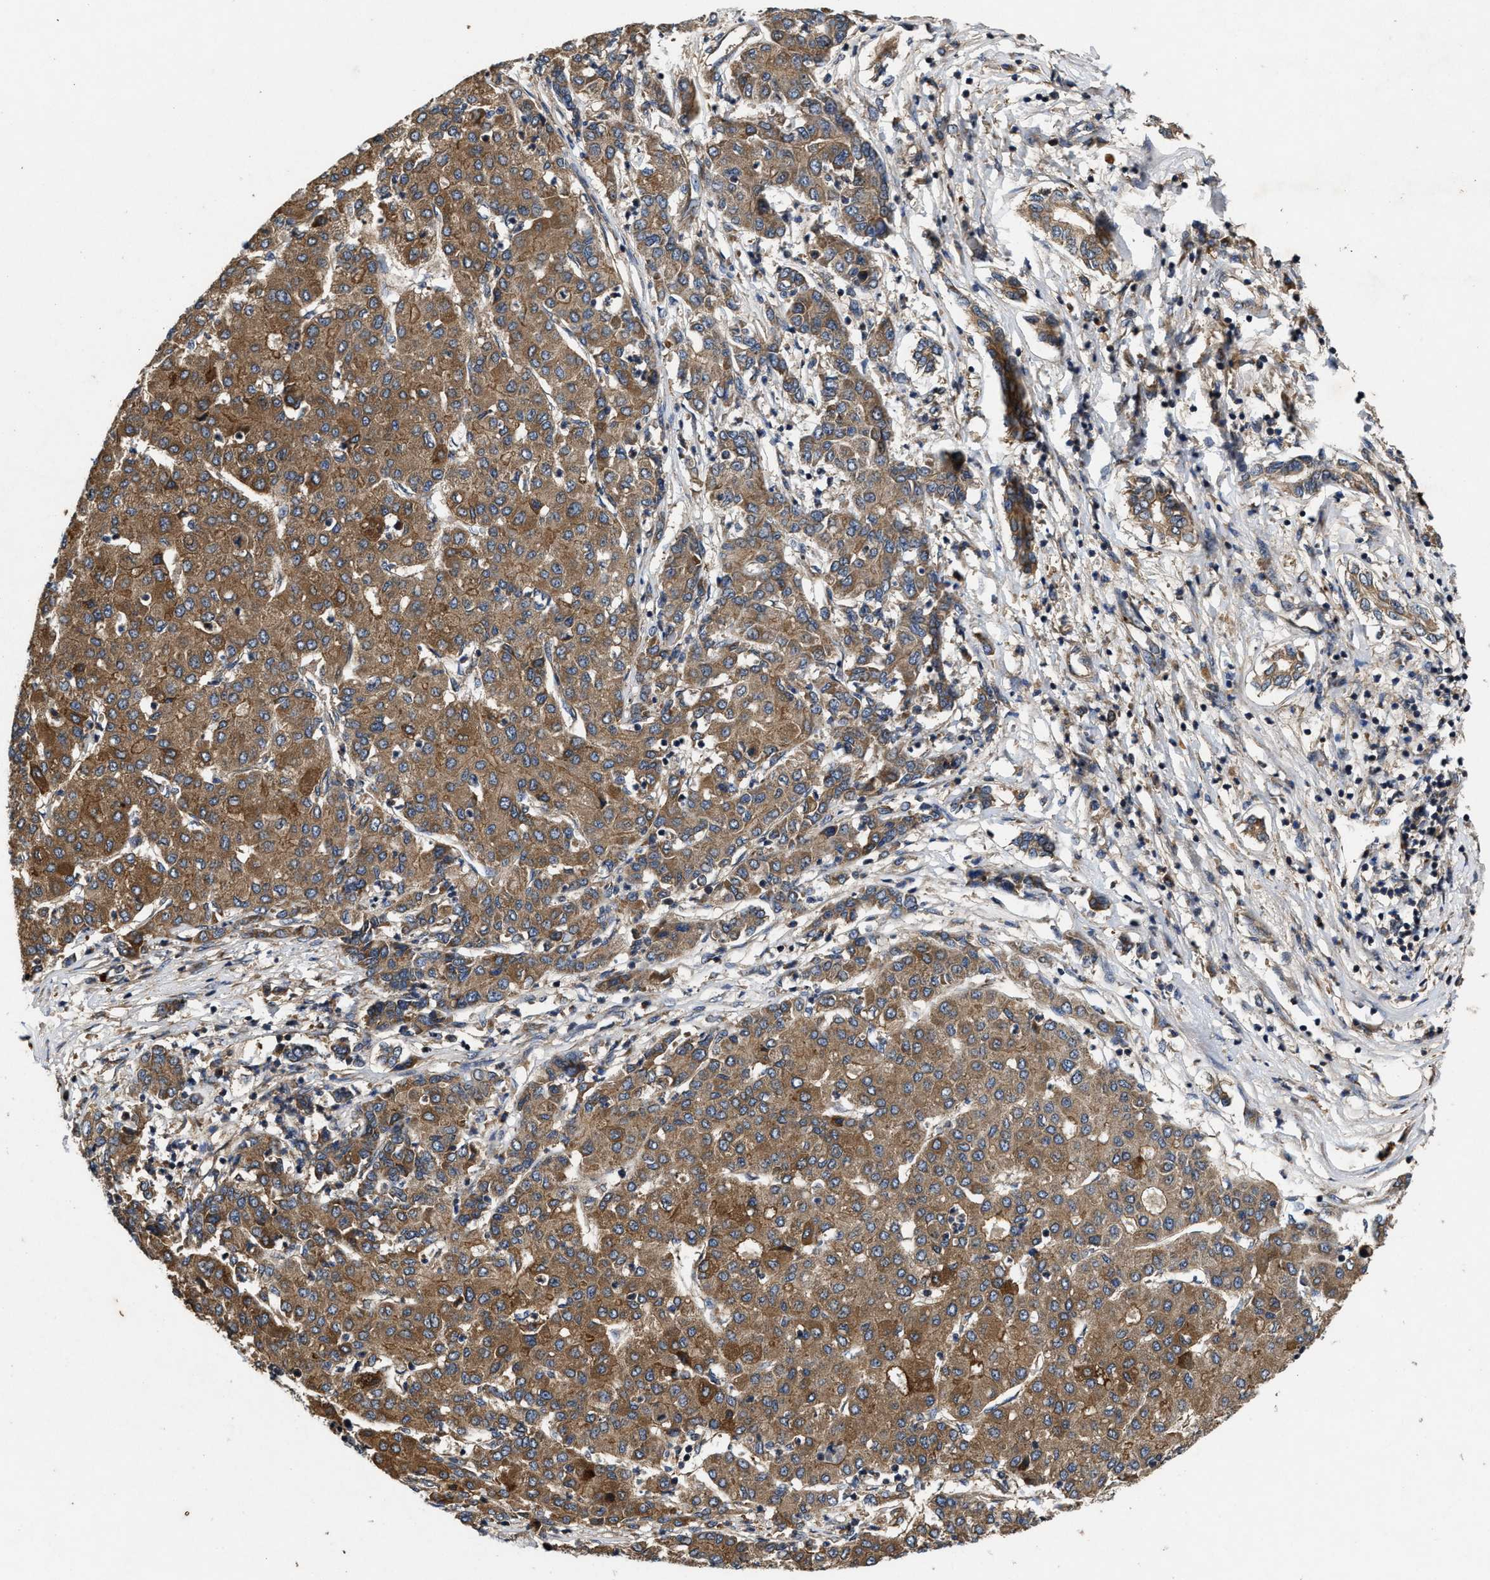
{"staining": {"intensity": "moderate", "quantity": ">75%", "location": "cytoplasmic/membranous"}, "tissue": "liver cancer", "cell_type": "Tumor cells", "image_type": "cancer", "snomed": [{"axis": "morphology", "description": "Carcinoma, Hepatocellular, NOS"}, {"axis": "topography", "description": "Liver"}], "caption": "This micrograph exhibits IHC staining of liver hepatocellular carcinoma, with medium moderate cytoplasmic/membranous expression in about >75% of tumor cells.", "gene": "EFNA4", "patient": {"sex": "male", "age": 65}}